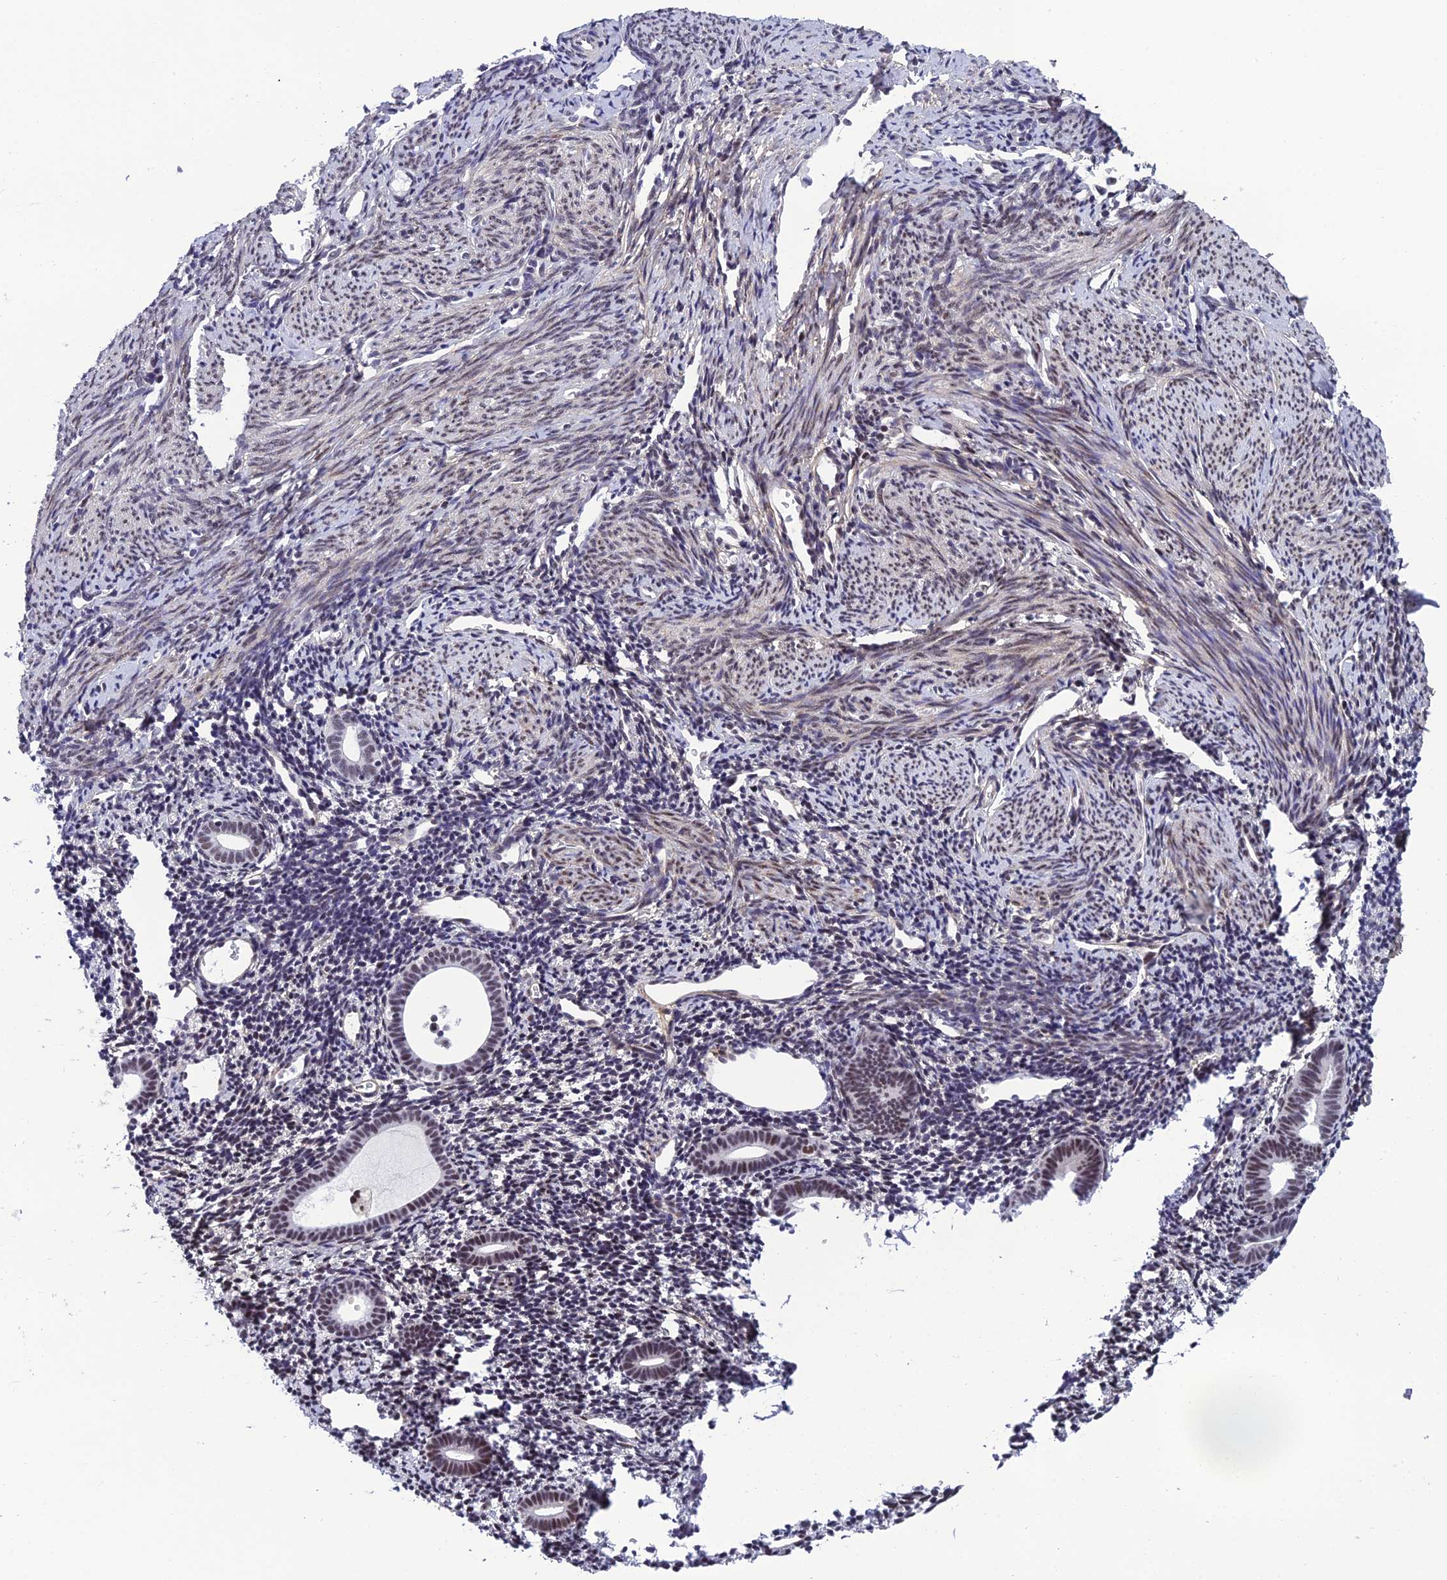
{"staining": {"intensity": "weak", "quantity": "<25%", "location": "nuclear"}, "tissue": "endometrium", "cell_type": "Cells in endometrial stroma", "image_type": "normal", "snomed": [{"axis": "morphology", "description": "Normal tissue, NOS"}, {"axis": "topography", "description": "Endometrium"}], "caption": "Immunohistochemical staining of benign endometrium shows no significant staining in cells in endometrial stroma. (DAB (3,3'-diaminobenzidine) immunohistochemistry, high magnification).", "gene": "RSRC1", "patient": {"sex": "female", "age": 56}}